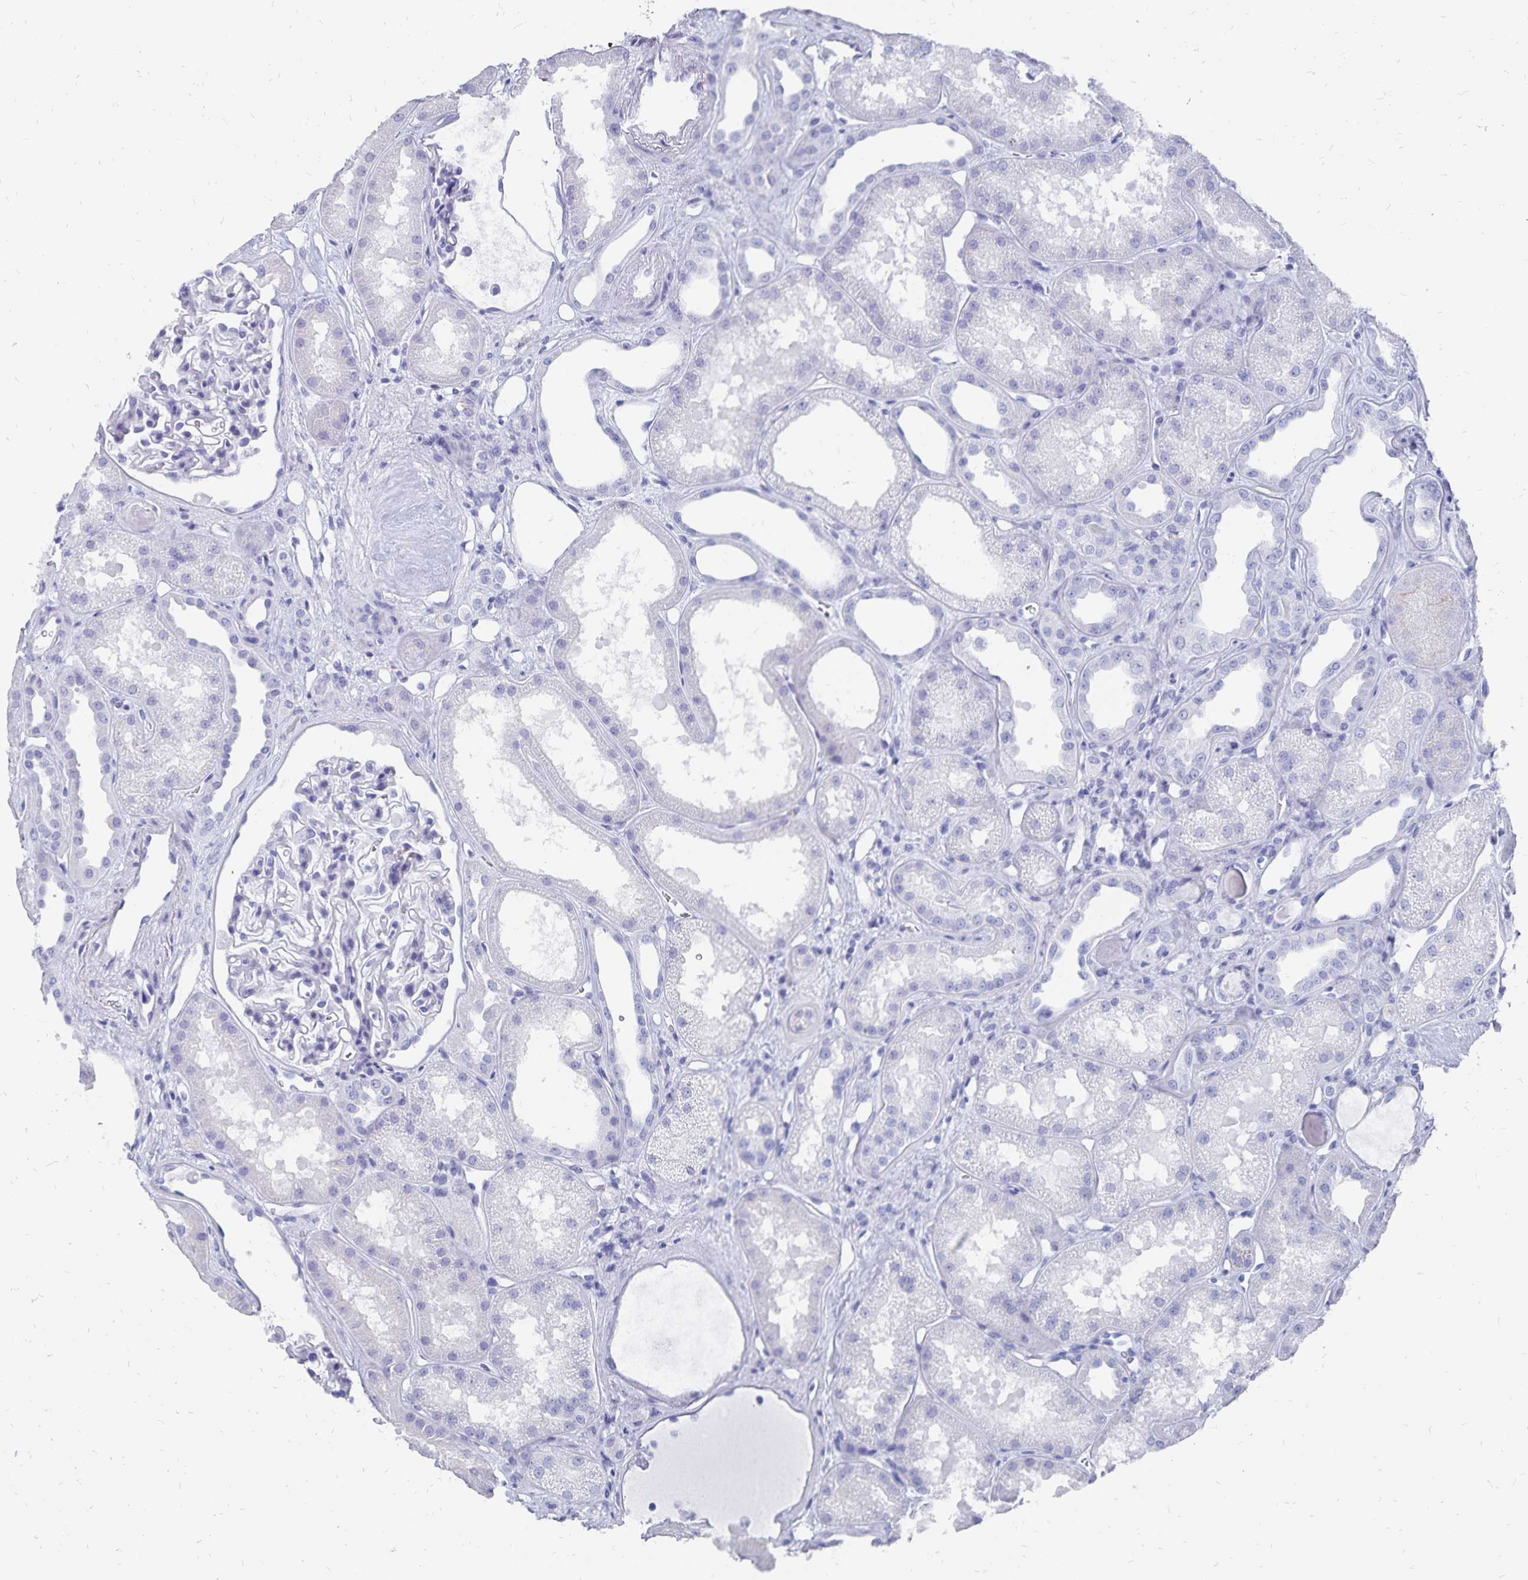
{"staining": {"intensity": "negative", "quantity": "none", "location": "none"}, "tissue": "kidney", "cell_type": "Cells in glomeruli", "image_type": "normal", "snomed": [{"axis": "morphology", "description": "Normal tissue, NOS"}, {"axis": "topography", "description": "Kidney"}], "caption": "Human kidney stained for a protein using IHC shows no positivity in cells in glomeruli.", "gene": "ADH1A", "patient": {"sex": "male", "age": 61}}